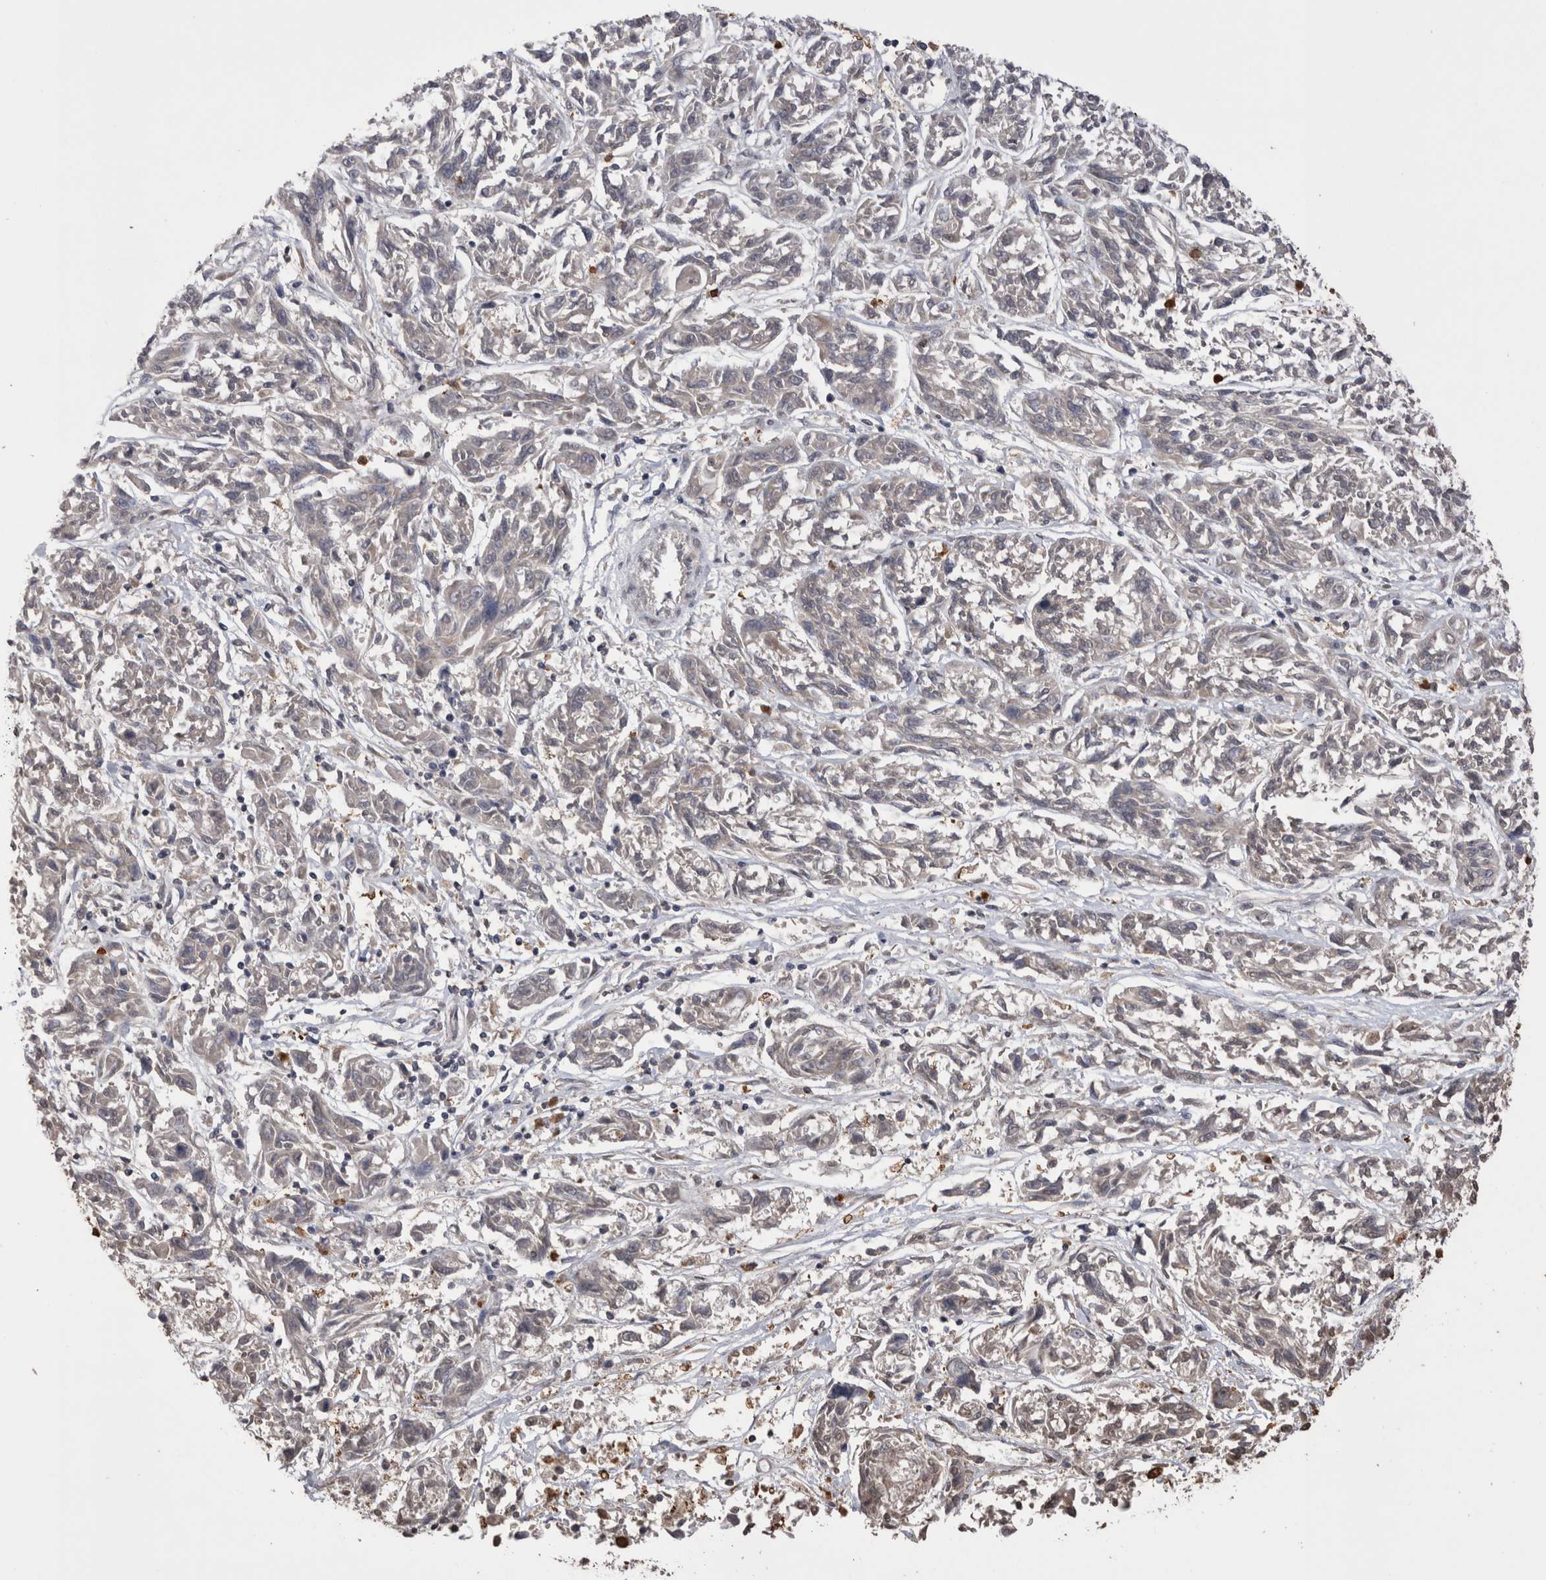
{"staining": {"intensity": "negative", "quantity": "none", "location": "none"}, "tissue": "melanoma", "cell_type": "Tumor cells", "image_type": "cancer", "snomed": [{"axis": "morphology", "description": "Malignant melanoma, NOS"}, {"axis": "topography", "description": "Skin"}], "caption": "Tumor cells are negative for protein expression in human malignant melanoma. (IHC, brightfield microscopy, high magnification).", "gene": "GRK5", "patient": {"sex": "male", "age": 53}}